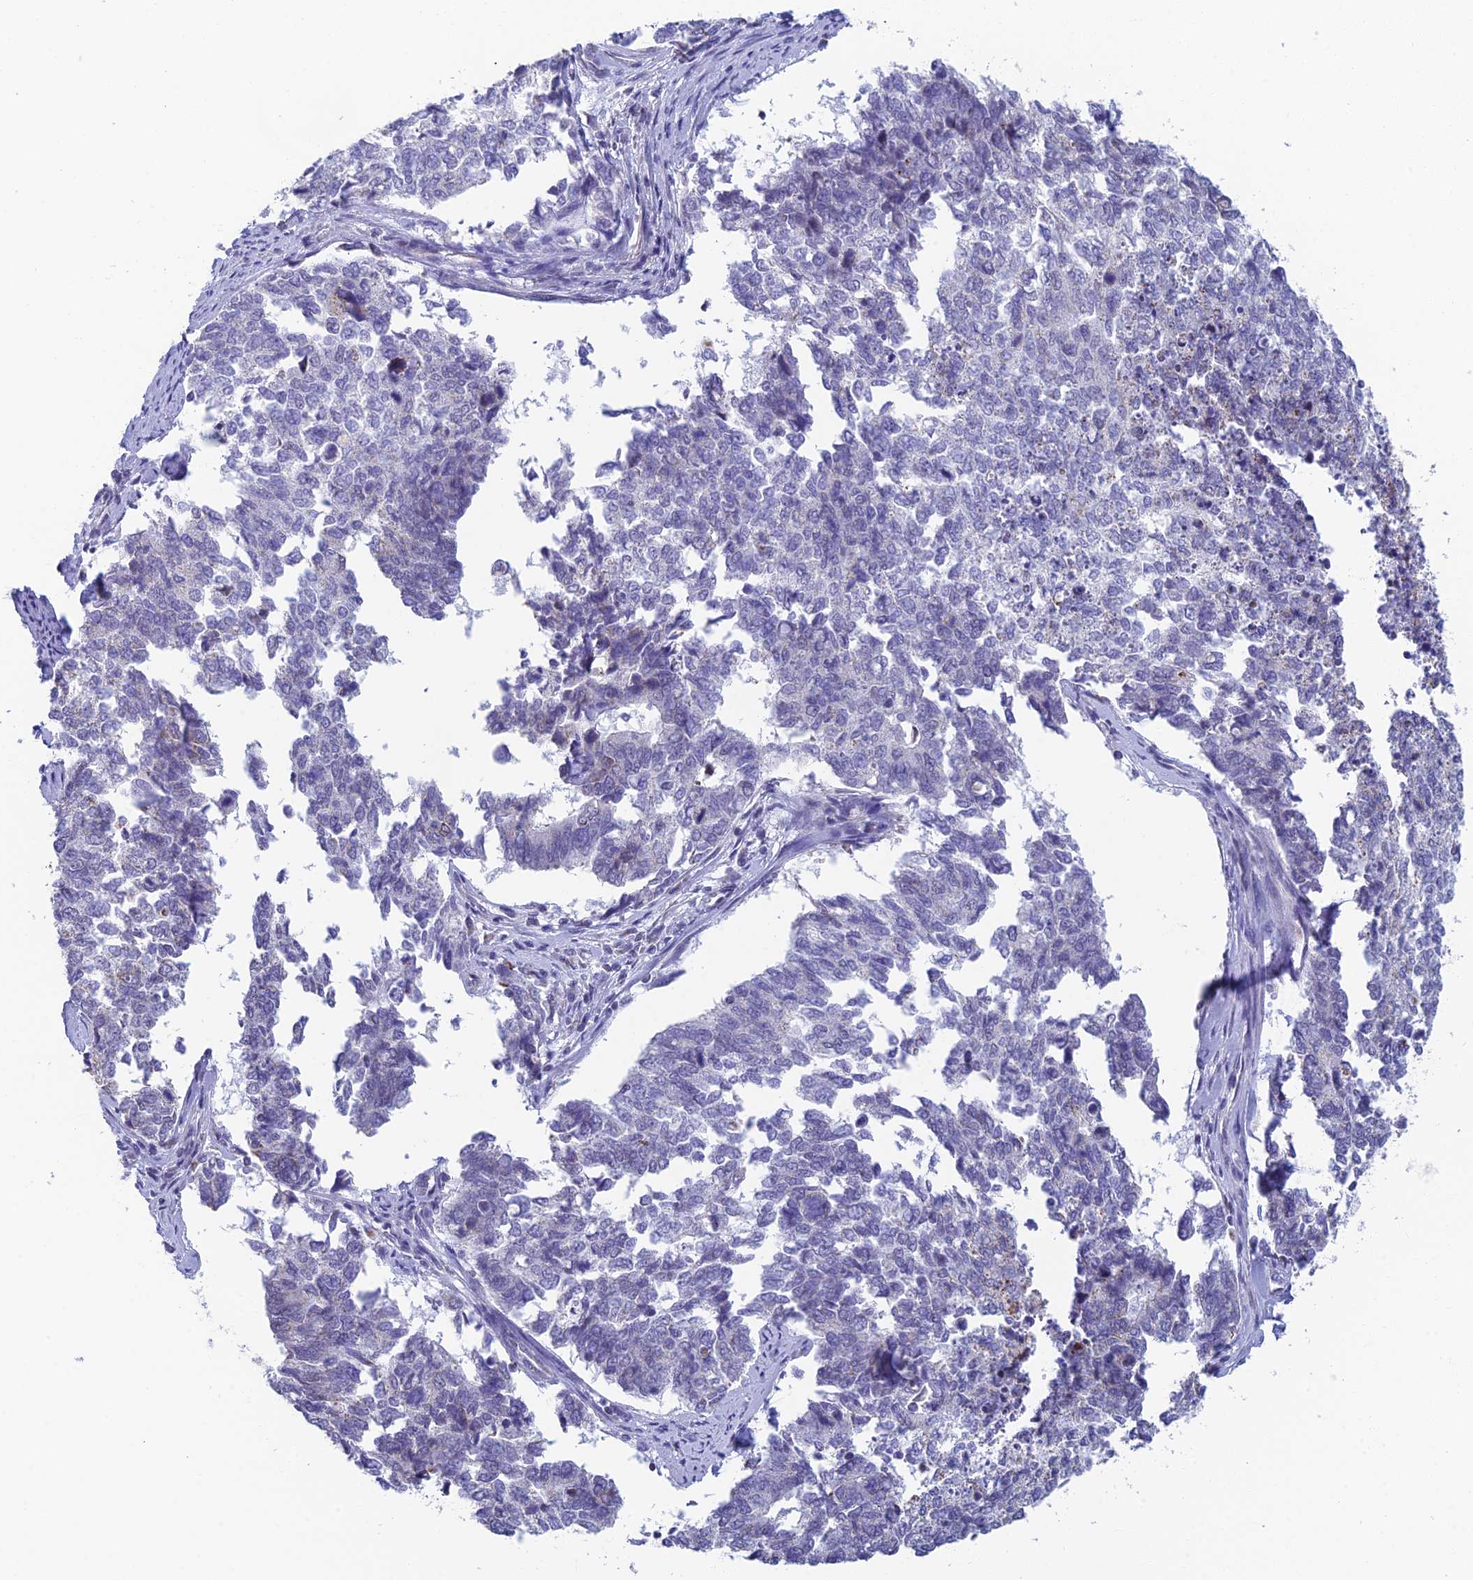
{"staining": {"intensity": "negative", "quantity": "none", "location": "none"}, "tissue": "cervical cancer", "cell_type": "Tumor cells", "image_type": "cancer", "snomed": [{"axis": "morphology", "description": "Squamous cell carcinoma, NOS"}, {"axis": "topography", "description": "Cervix"}], "caption": "Tumor cells are negative for protein expression in human cervical cancer (squamous cell carcinoma).", "gene": "REXO5", "patient": {"sex": "female", "age": 63}}